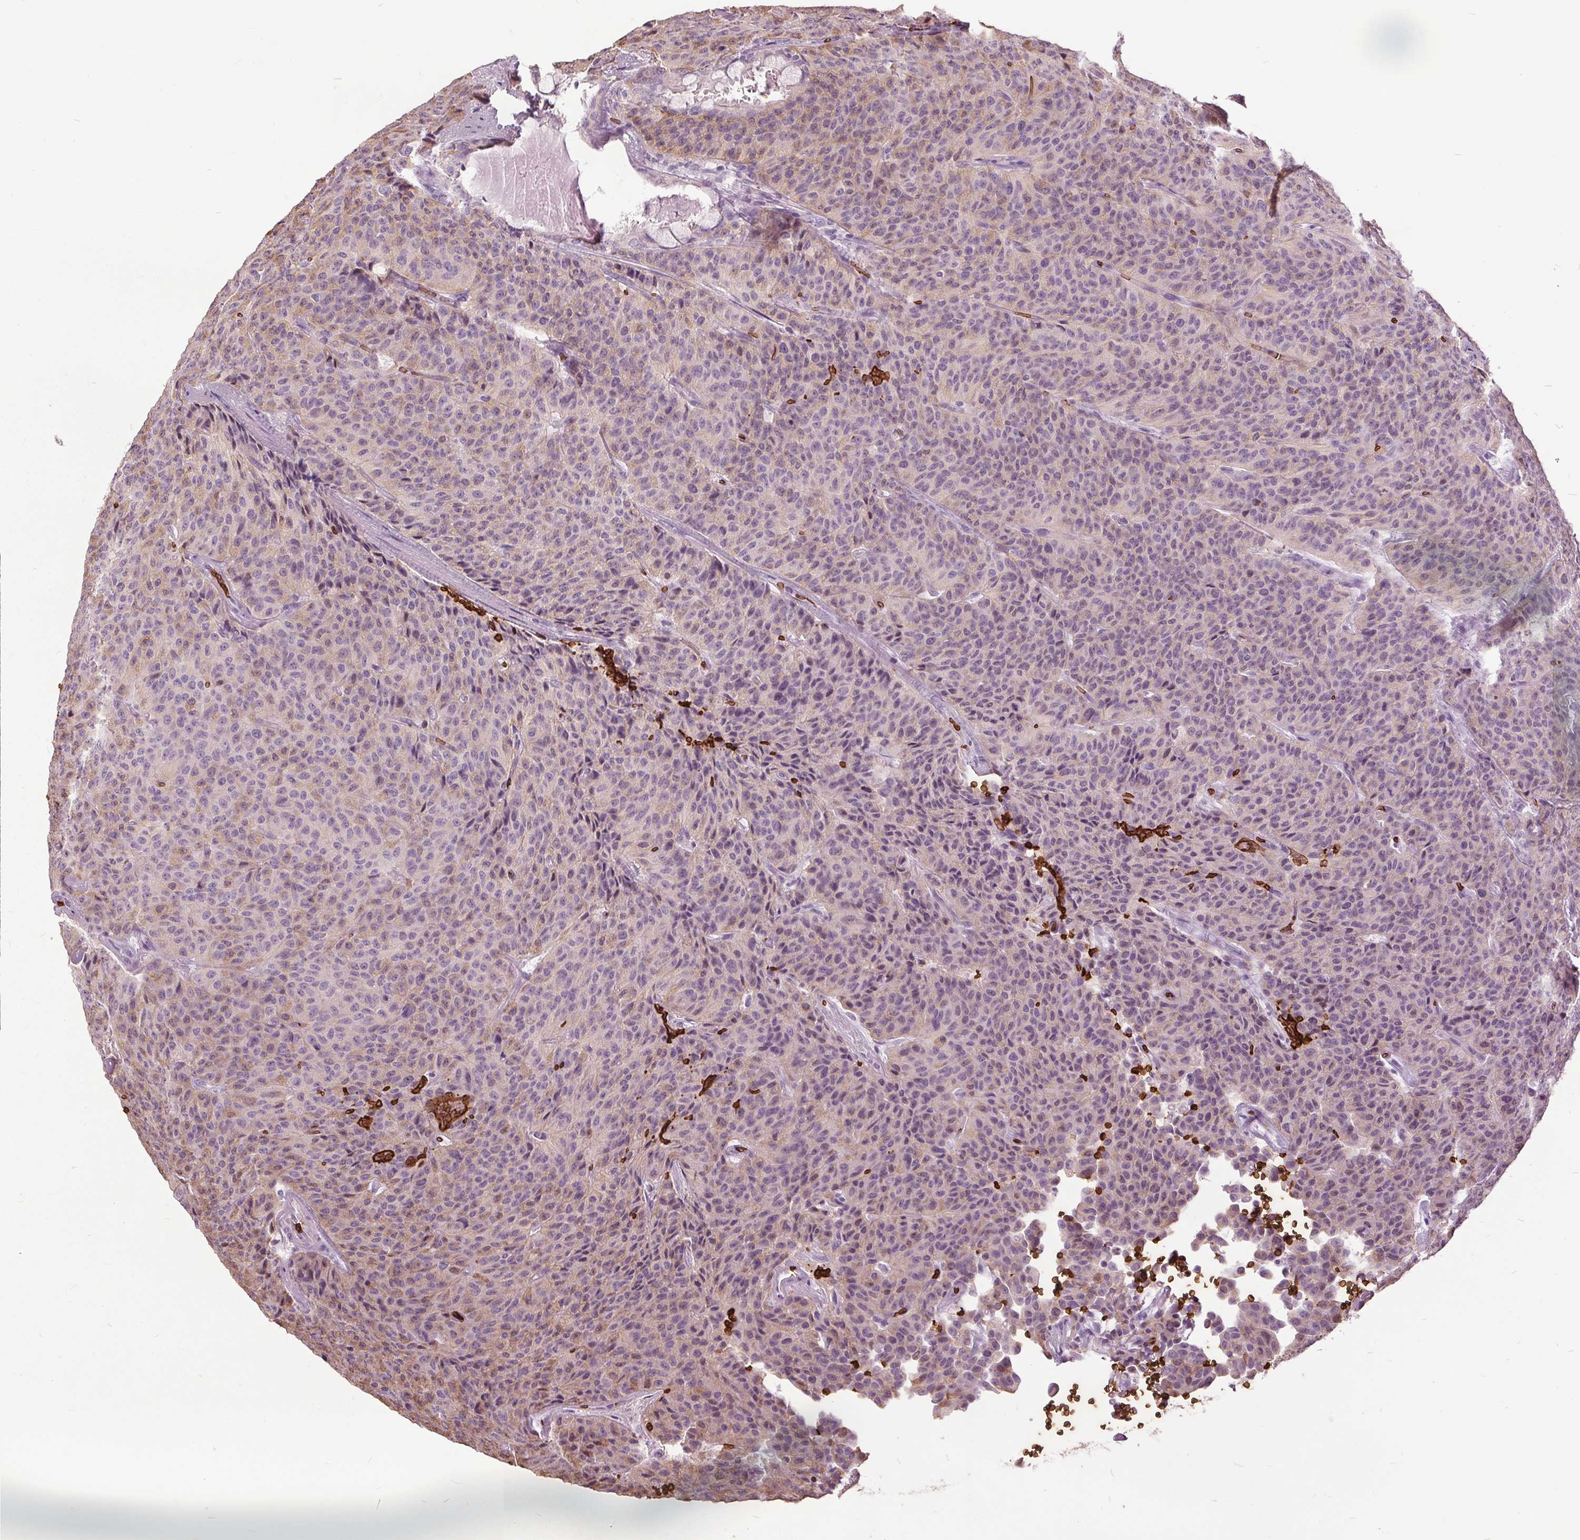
{"staining": {"intensity": "negative", "quantity": "none", "location": "none"}, "tissue": "carcinoid", "cell_type": "Tumor cells", "image_type": "cancer", "snomed": [{"axis": "morphology", "description": "Carcinoid, malignant, NOS"}, {"axis": "topography", "description": "Lung"}], "caption": "There is no significant expression in tumor cells of carcinoid. Nuclei are stained in blue.", "gene": "SLC4A1", "patient": {"sex": "male", "age": 71}}